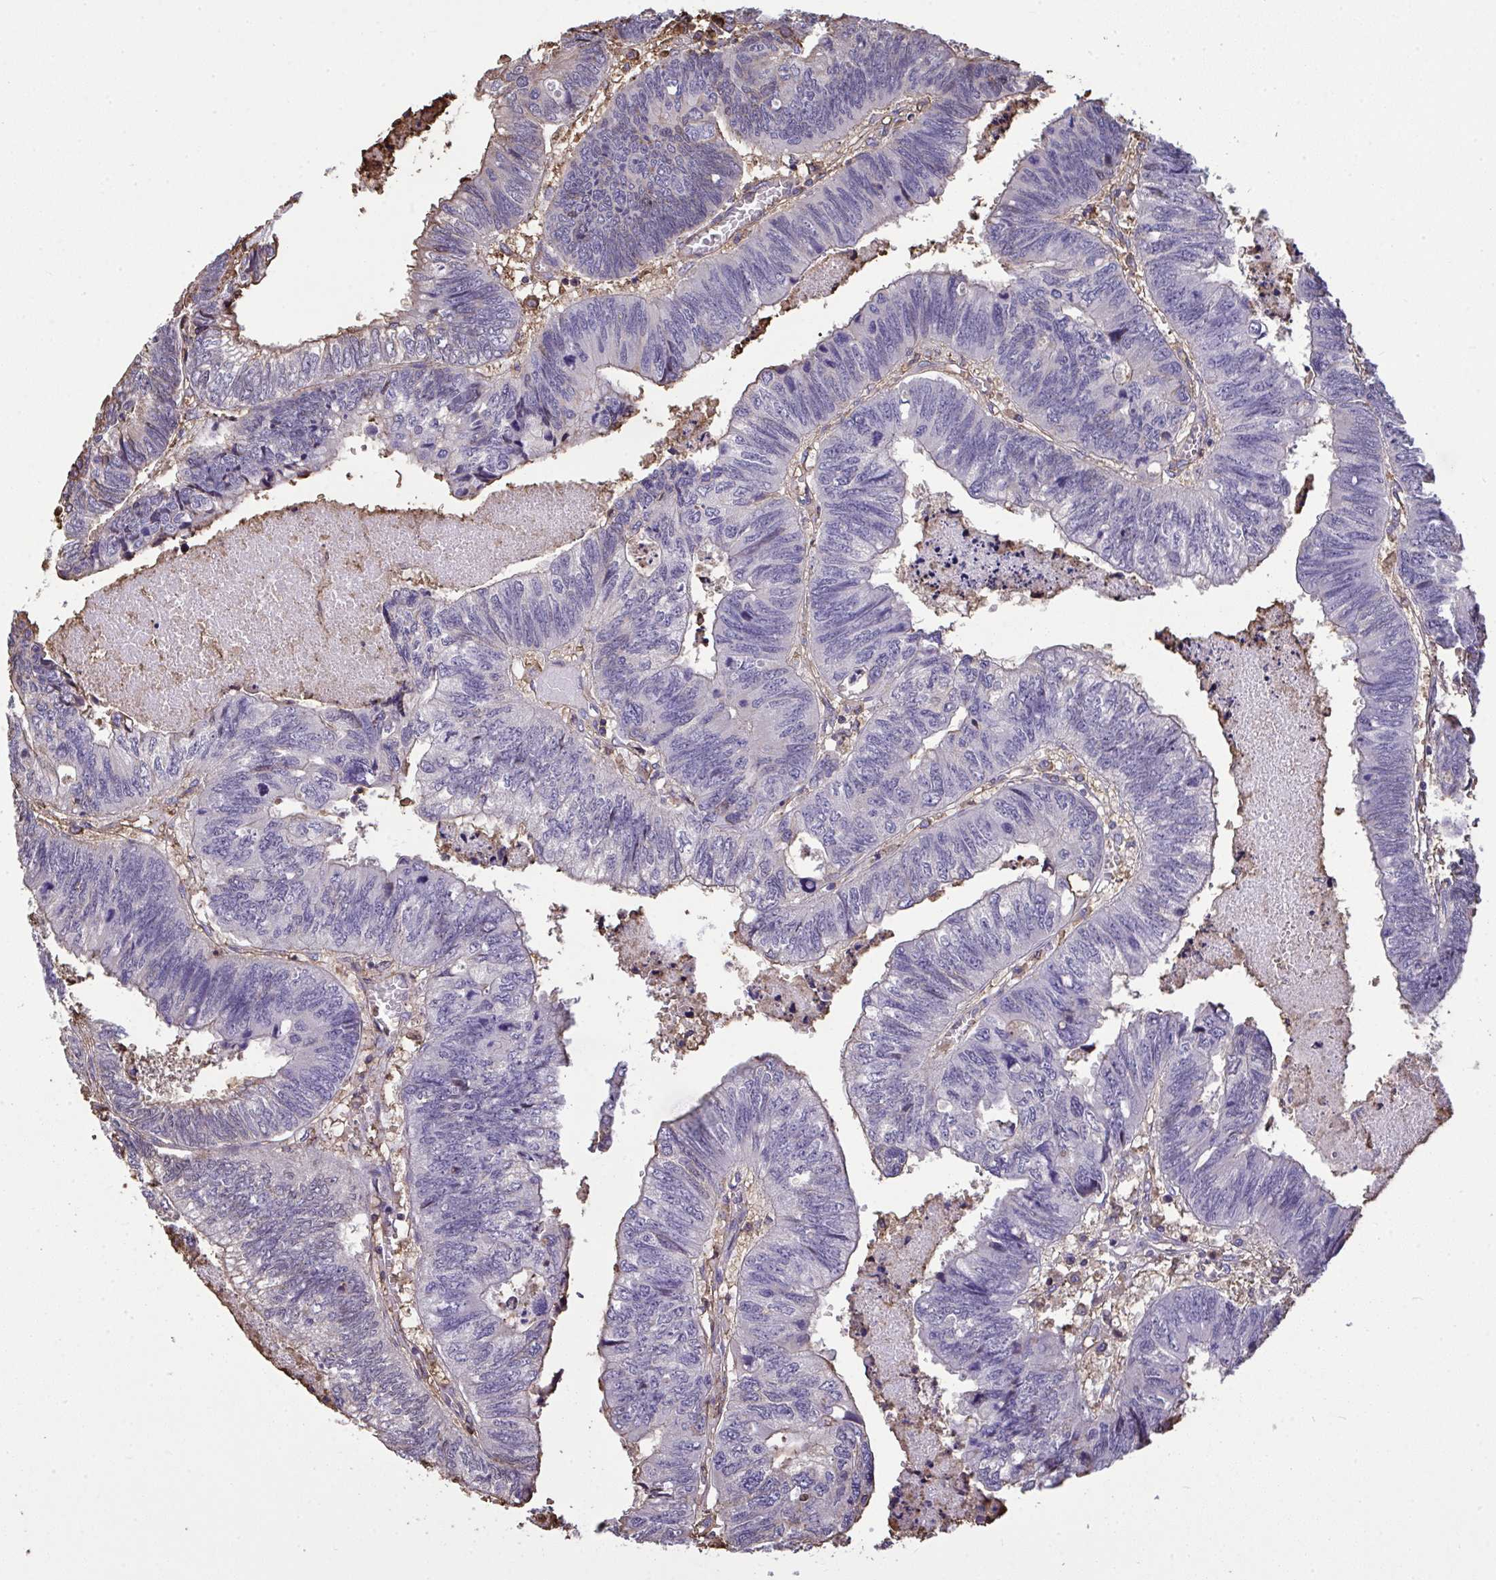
{"staining": {"intensity": "negative", "quantity": "none", "location": "none"}, "tissue": "colorectal cancer", "cell_type": "Tumor cells", "image_type": "cancer", "snomed": [{"axis": "morphology", "description": "Adenocarcinoma, NOS"}, {"axis": "topography", "description": "Colon"}], "caption": "Tumor cells show no significant protein staining in adenocarcinoma (colorectal). (Stains: DAB IHC with hematoxylin counter stain, Microscopy: brightfield microscopy at high magnification).", "gene": "ANXA5", "patient": {"sex": "male", "age": 62}}